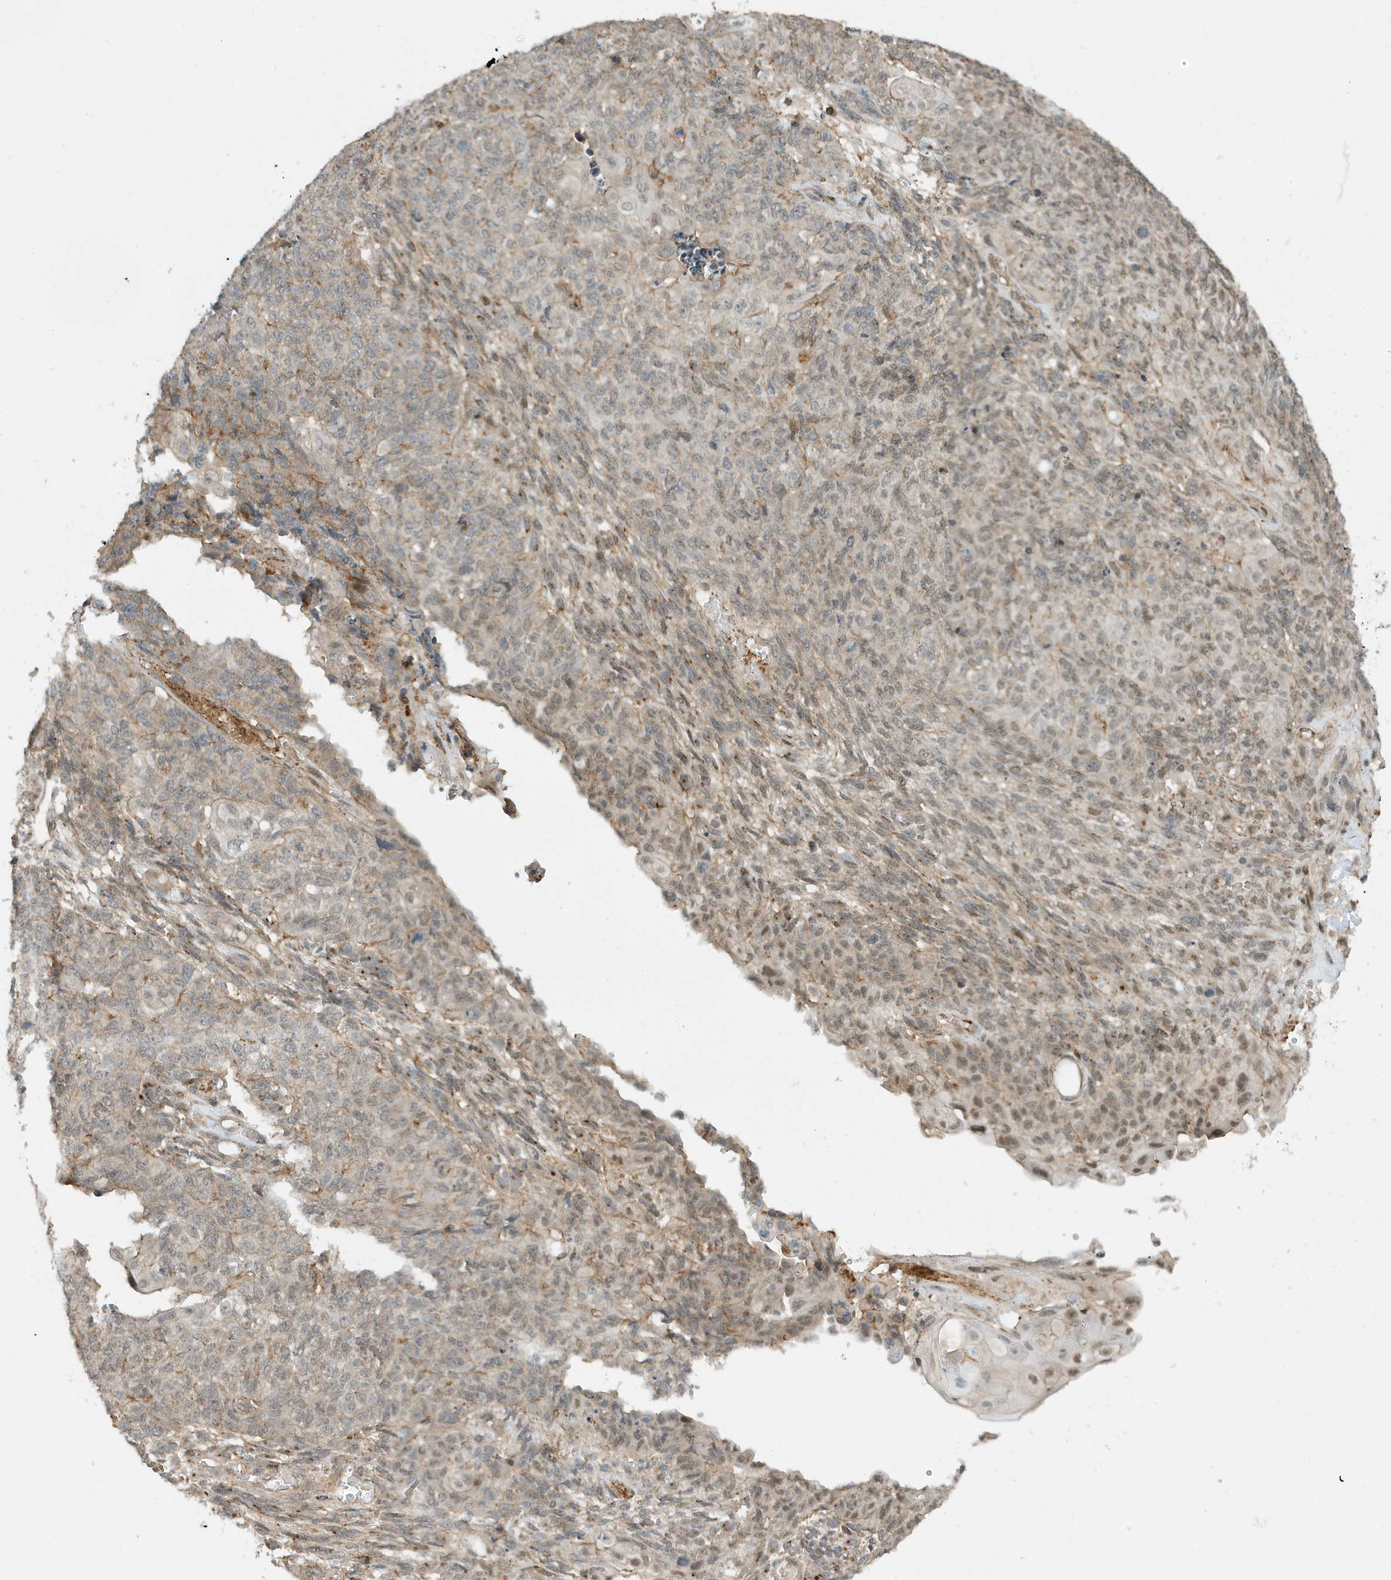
{"staining": {"intensity": "moderate", "quantity": "25%-75%", "location": "cytoplasmic/membranous,nuclear"}, "tissue": "endometrial cancer", "cell_type": "Tumor cells", "image_type": "cancer", "snomed": [{"axis": "morphology", "description": "Adenocarcinoma, NOS"}, {"axis": "topography", "description": "Endometrium"}], "caption": "The photomicrograph demonstrates staining of endometrial cancer (adenocarcinoma), revealing moderate cytoplasmic/membranous and nuclear protein staining (brown color) within tumor cells.", "gene": "TATDN3", "patient": {"sex": "female", "age": 32}}